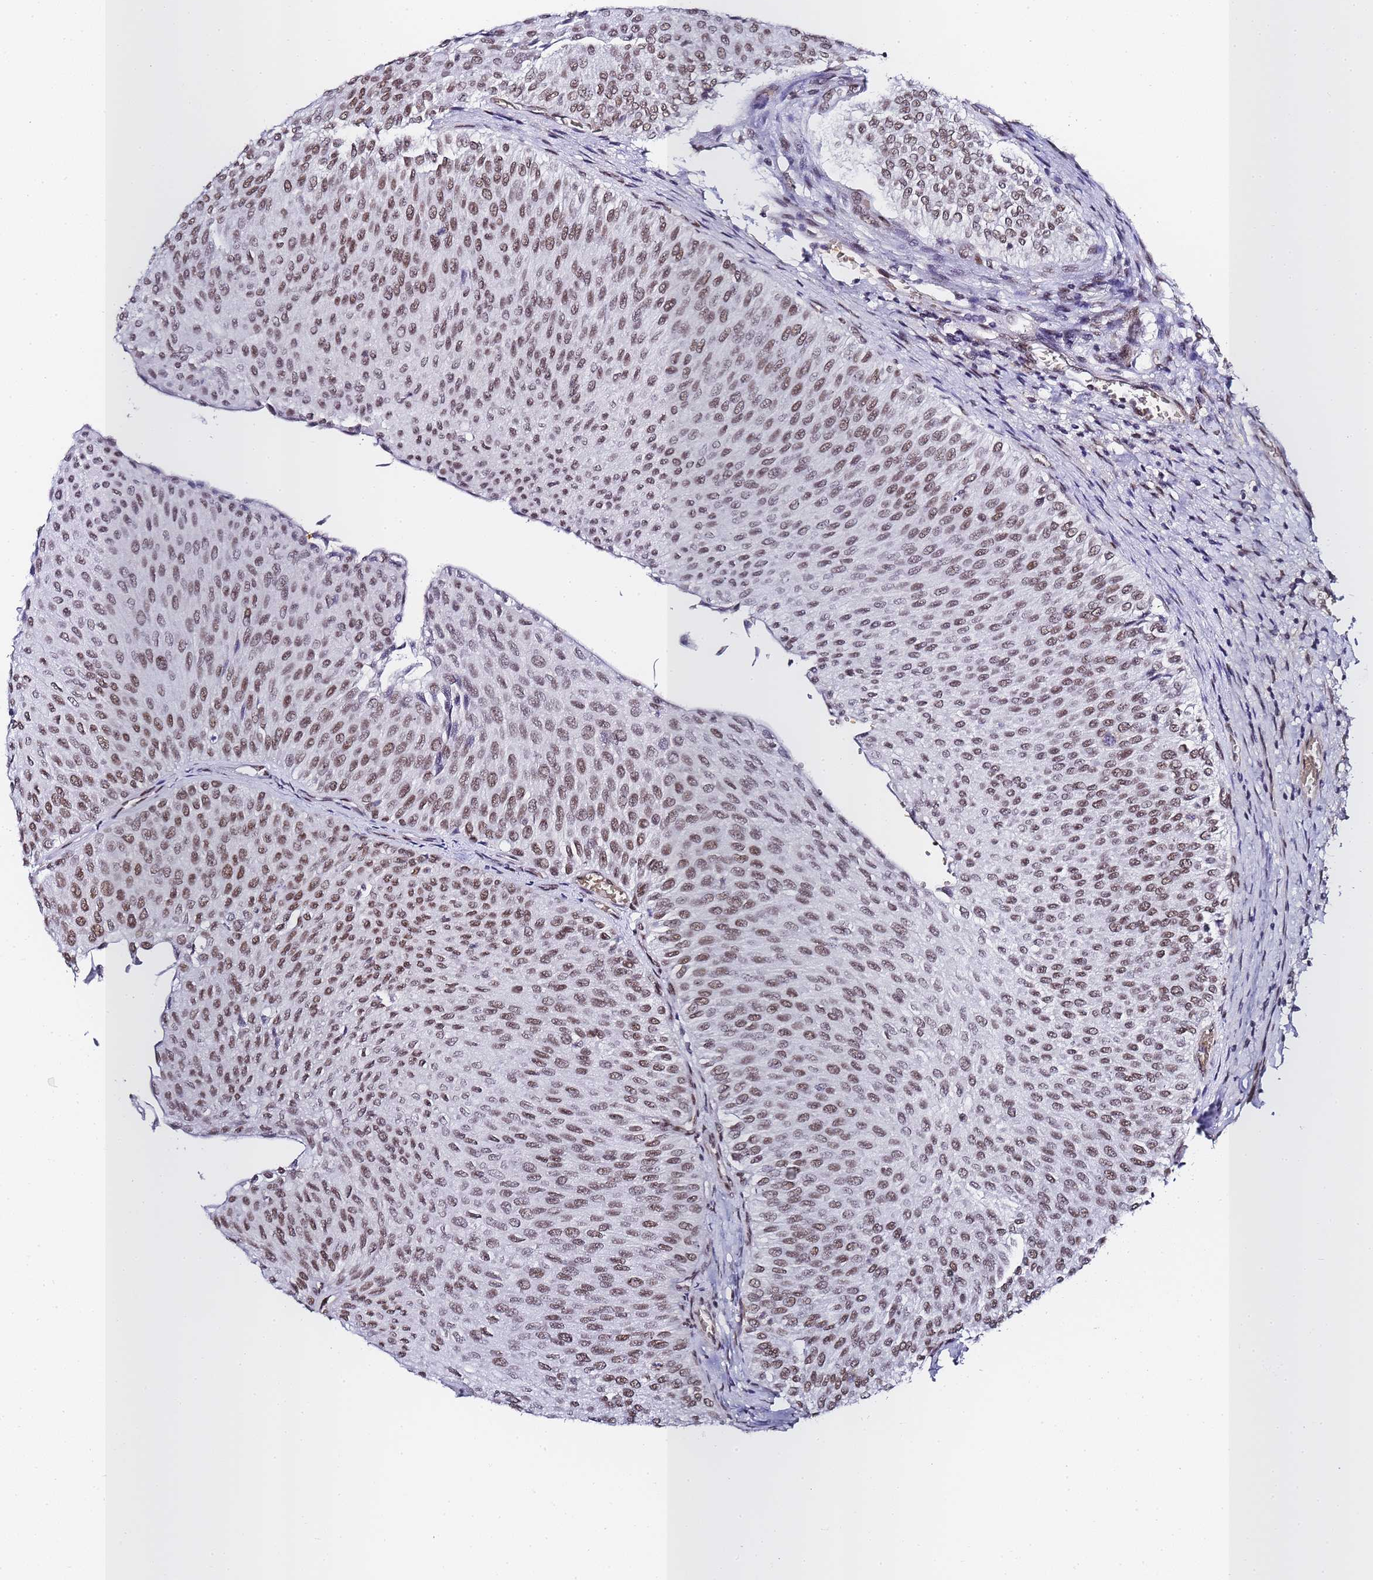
{"staining": {"intensity": "moderate", "quantity": ">75%", "location": "nuclear"}, "tissue": "urothelial cancer", "cell_type": "Tumor cells", "image_type": "cancer", "snomed": [{"axis": "morphology", "description": "Urothelial carcinoma, Low grade"}, {"axis": "topography", "description": "Urinary bladder"}], "caption": "Immunohistochemistry (IHC) image of neoplastic tissue: low-grade urothelial carcinoma stained using IHC exhibits medium levels of moderate protein expression localized specifically in the nuclear of tumor cells, appearing as a nuclear brown color.", "gene": "POLR1A", "patient": {"sex": "male", "age": 78}}